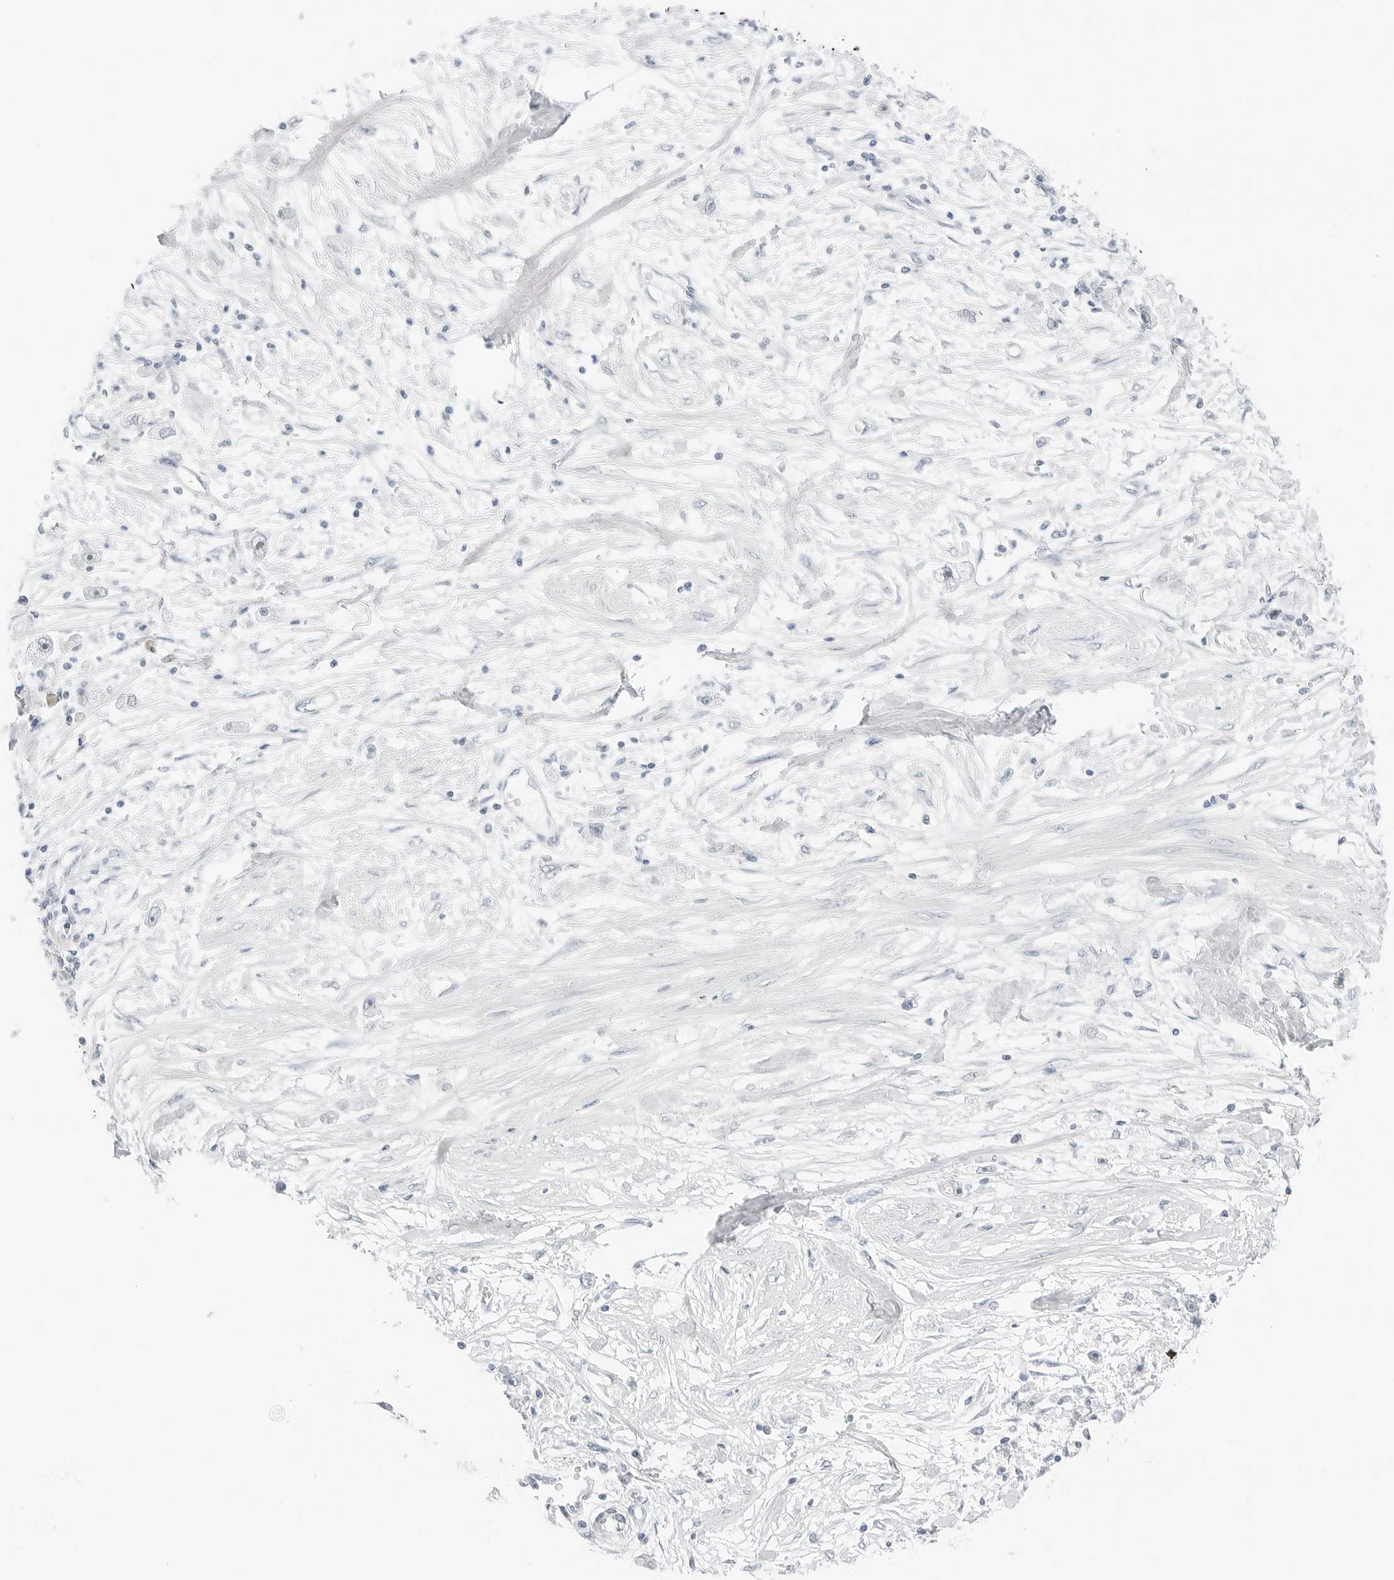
{"staining": {"intensity": "negative", "quantity": "none", "location": "none"}, "tissue": "stomach cancer", "cell_type": "Tumor cells", "image_type": "cancer", "snomed": [{"axis": "morphology", "description": "Adenocarcinoma, NOS"}, {"axis": "topography", "description": "Stomach"}], "caption": "Tumor cells show no significant protein positivity in adenocarcinoma (stomach).", "gene": "CCSAP", "patient": {"sex": "female", "age": 59}}